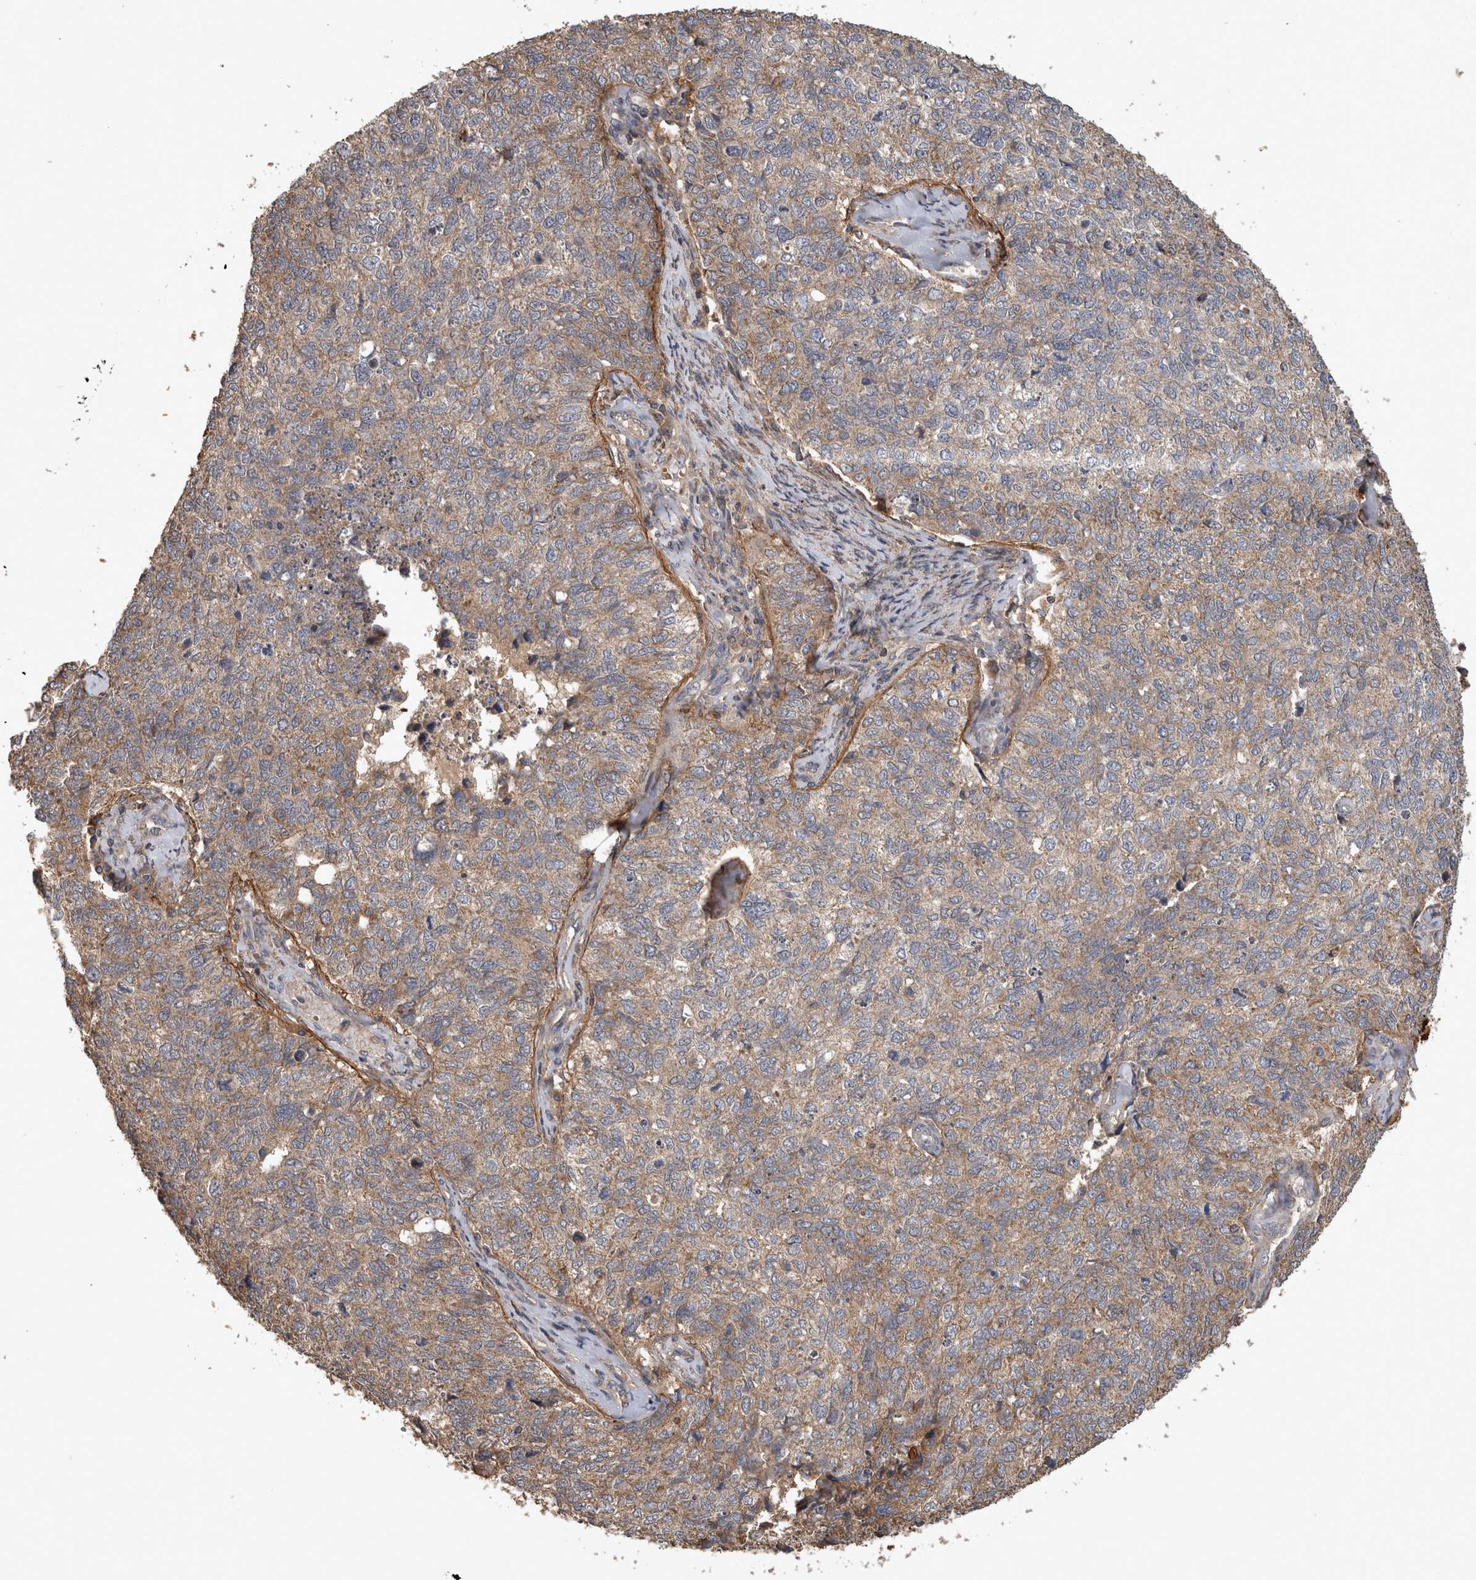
{"staining": {"intensity": "weak", "quantity": ">75%", "location": "cytoplasmic/membranous"}, "tissue": "cervical cancer", "cell_type": "Tumor cells", "image_type": "cancer", "snomed": [{"axis": "morphology", "description": "Squamous cell carcinoma, NOS"}, {"axis": "topography", "description": "Cervix"}], "caption": "Immunohistochemistry (IHC) of human cervical cancer (squamous cell carcinoma) displays low levels of weak cytoplasmic/membranous expression in about >75% of tumor cells.", "gene": "TRMT61B", "patient": {"sex": "female", "age": 63}}